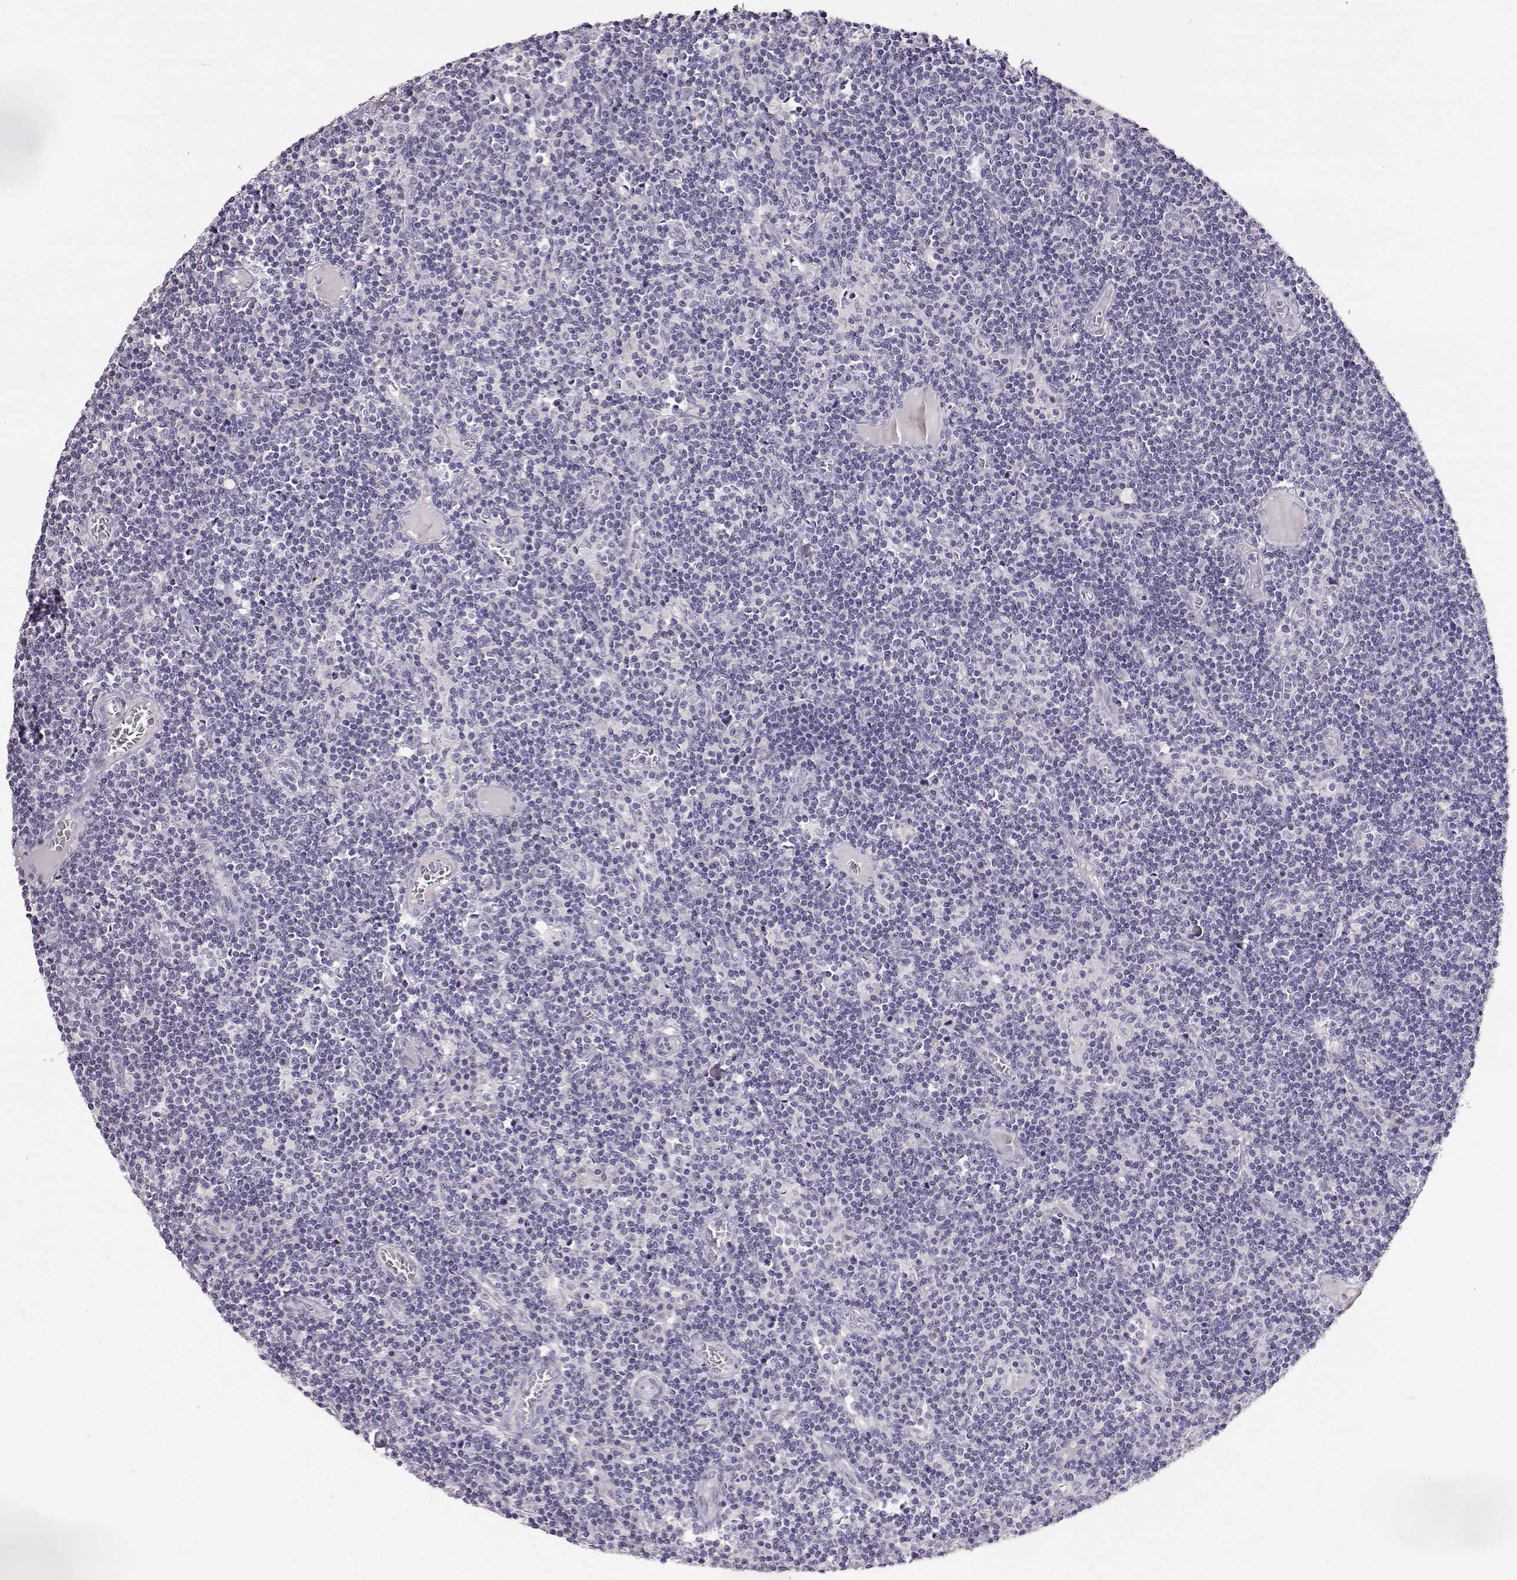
{"staining": {"intensity": "negative", "quantity": "none", "location": "none"}, "tissue": "lymph node", "cell_type": "Germinal center cells", "image_type": "normal", "snomed": [{"axis": "morphology", "description": "Normal tissue, NOS"}, {"axis": "topography", "description": "Lymph node"}], "caption": "Germinal center cells are negative for brown protein staining in normal lymph node.", "gene": "RBM44", "patient": {"sex": "female", "age": 72}}